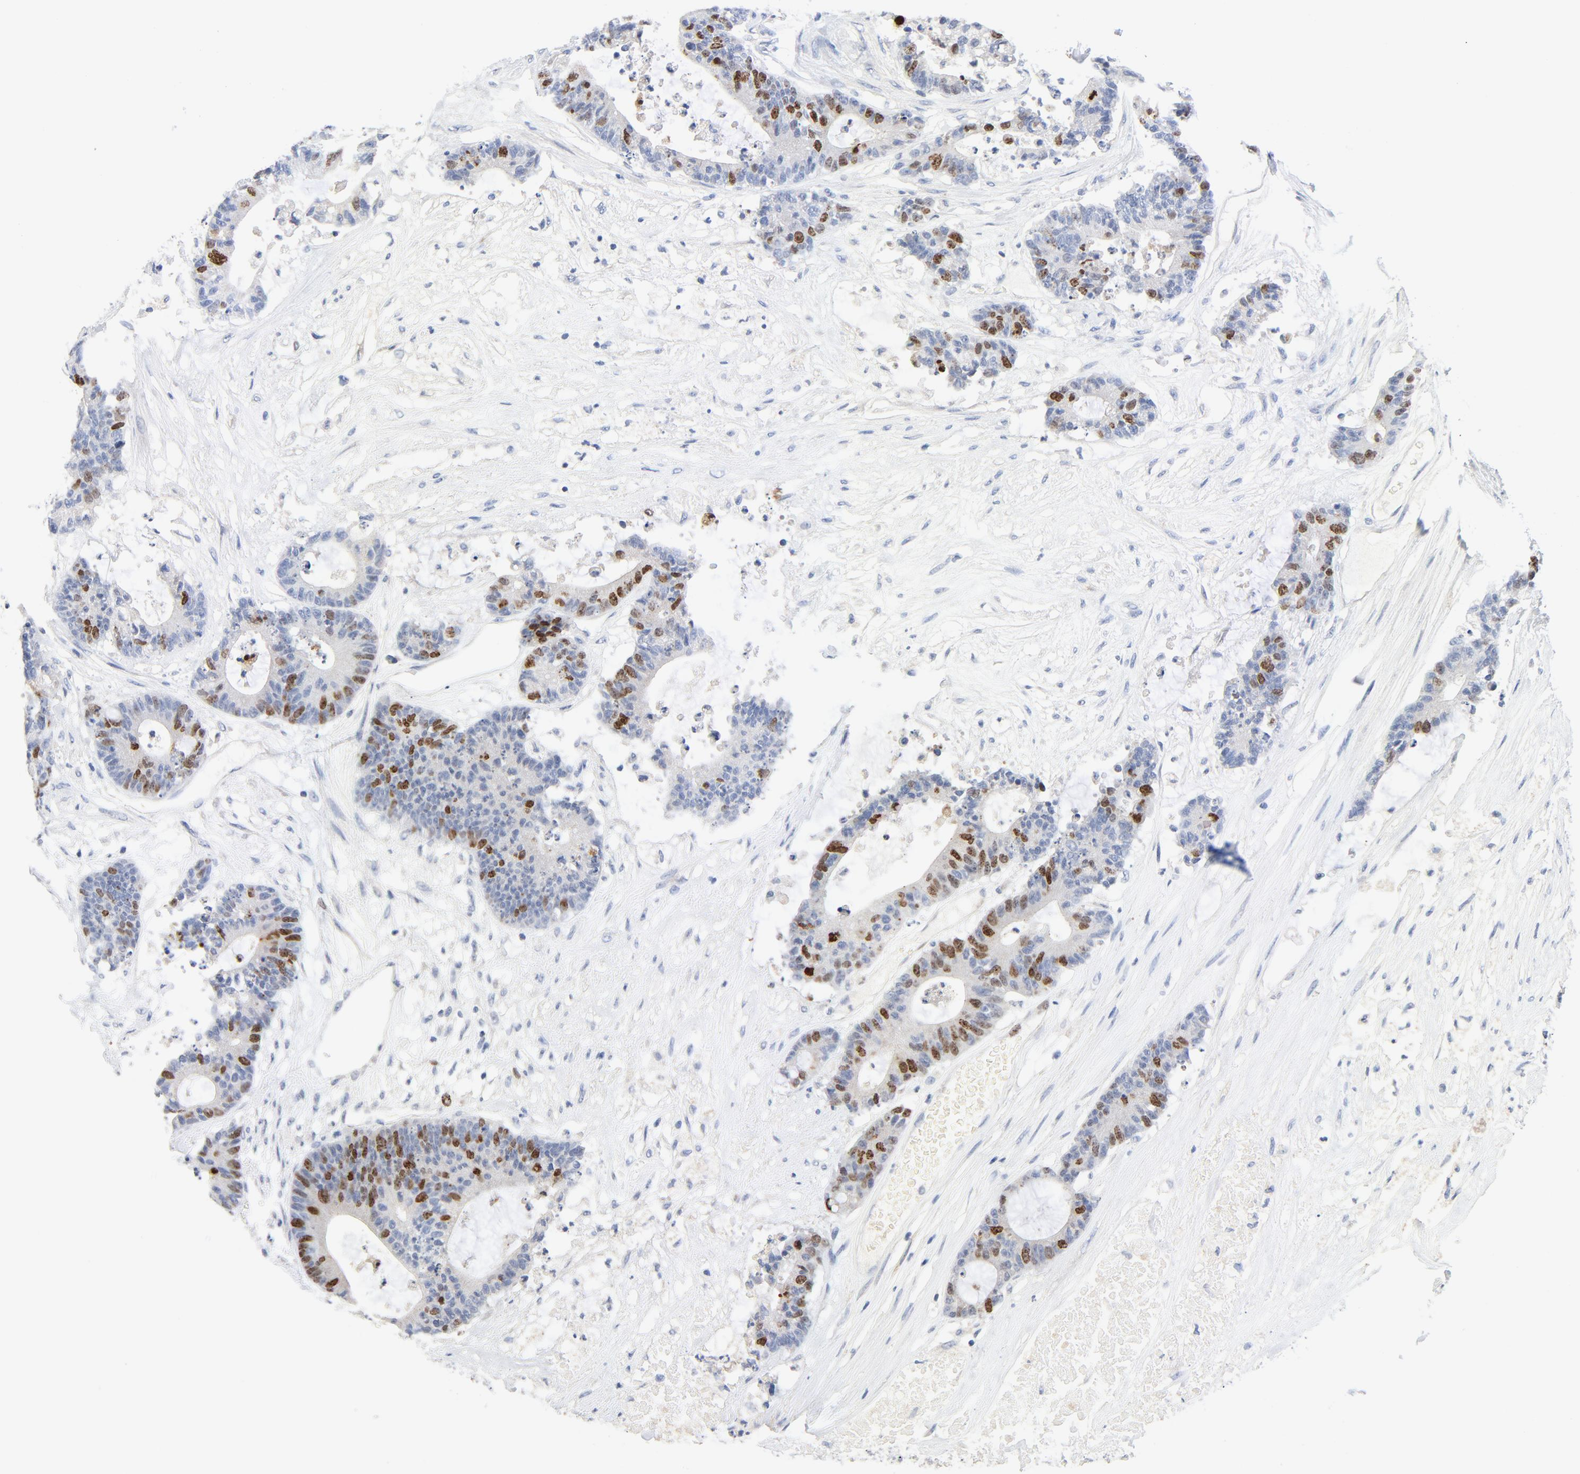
{"staining": {"intensity": "moderate", "quantity": "<25%", "location": "nuclear"}, "tissue": "colorectal cancer", "cell_type": "Tumor cells", "image_type": "cancer", "snomed": [{"axis": "morphology", "description": "Adenocarcinoma, NOS"}, {"axis": "topography", "description": "Colon"}], "caption": "The immunohistochemical stain labels moderate nuclear staining in tumor cells of colorectal cancer (adenocarcinoma) tissue.", "gene": "BIRC5", "patient": {"sex": "female", "age": 84}}